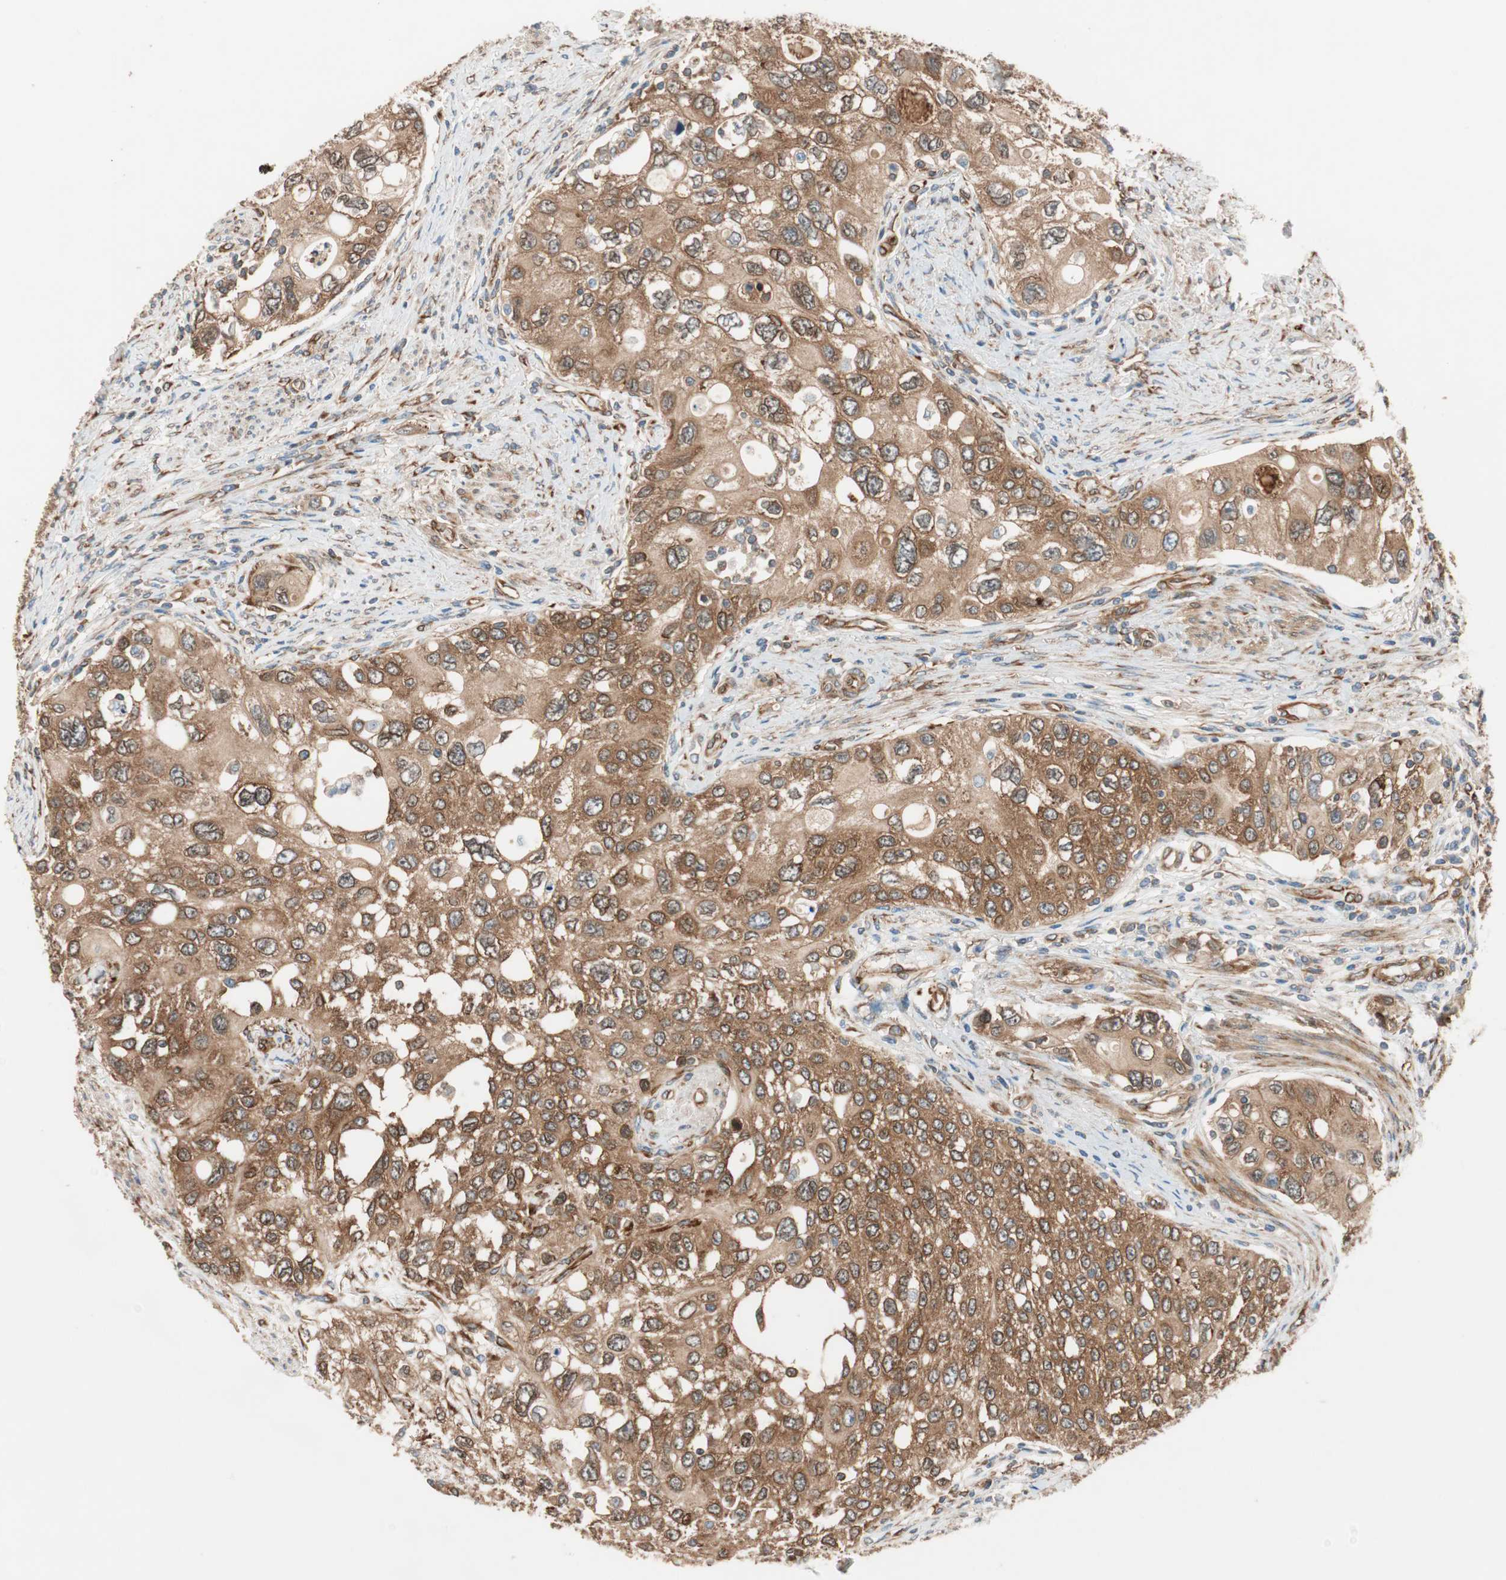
{"staining": {"intensity": "strong", "quantity": ">75%", "location": "cytoplasmic/membranous,nuclear"}, "tissue": "urothelial cancer", "cell_type": "Tumor cells", "image_type": "cancer", "snomed": [{"axis": "morphology", "description": "Urothelial carcinoma, High grade"}, {"axis": "topography", "description": "Urinary bladder"}], "caption": "Immunohistochemical staining of urothelial cancer reveals strong cytoplasmic/membranous and nuclear protein staining in about >75% of tumor cells.", "gene": "WASL", "patient": {"sex": "female", "age": 56}}